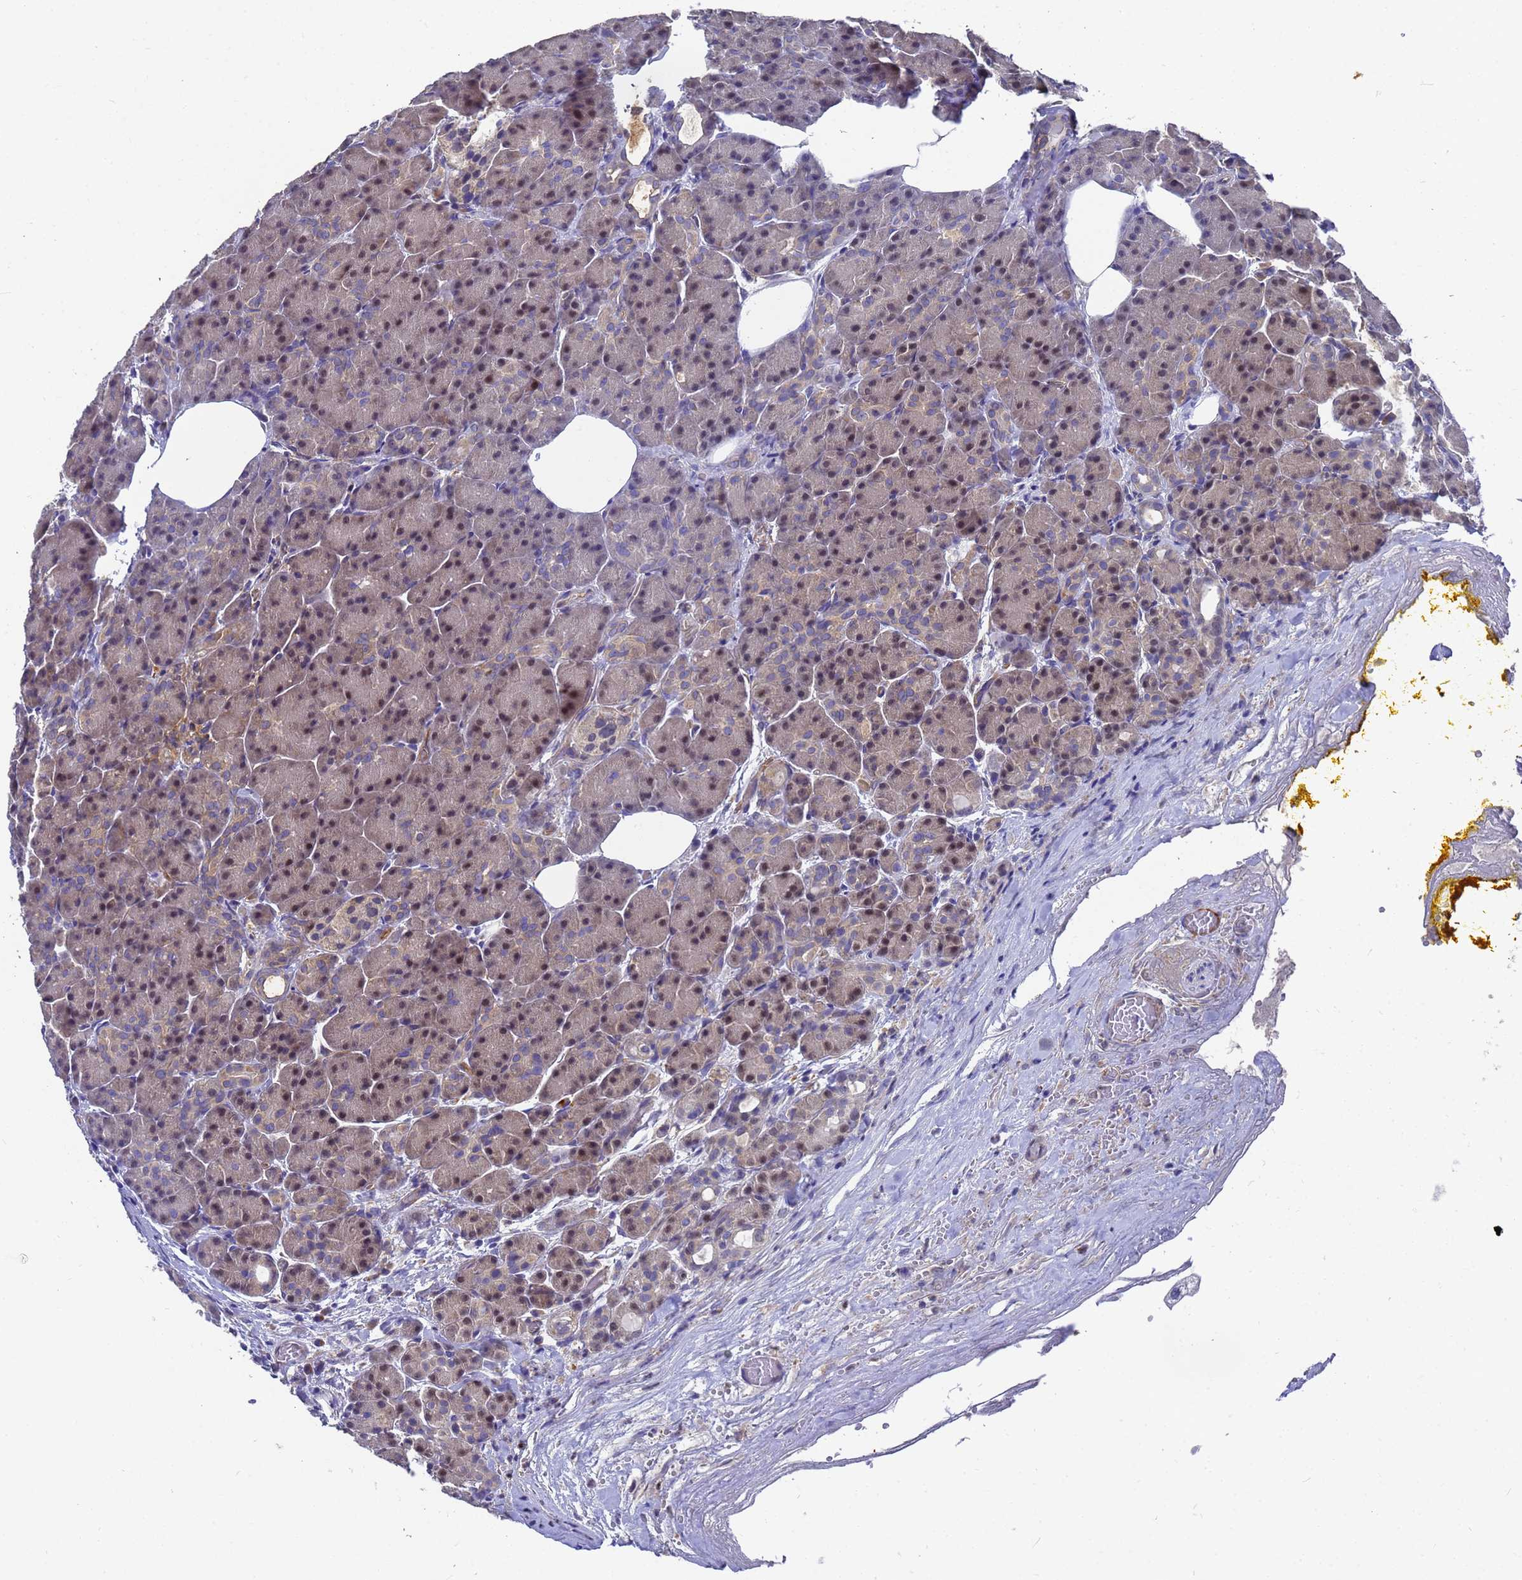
{"staining": {"intensity": "weak", "quantity": "25%-75%", "location": "nuclear"}, "tissue": "pancreas", "cell_type": "Exocrine glandular cells", "image_type": "normal", "snomed": [{"axis": "morphology", "description": "Normal tissue, NOS"}, {"axis": "topography", "description": "Pancreas"}], "caption": "Immunohistochemistry (IHC) (DAB) staining of unremarkable pancreas displays weak nuclear protein expression in about 25%-75% of exocrine glandular cells.", "gene": "SLC35E2B", "patient": {"sex": "male", "age": 63}}